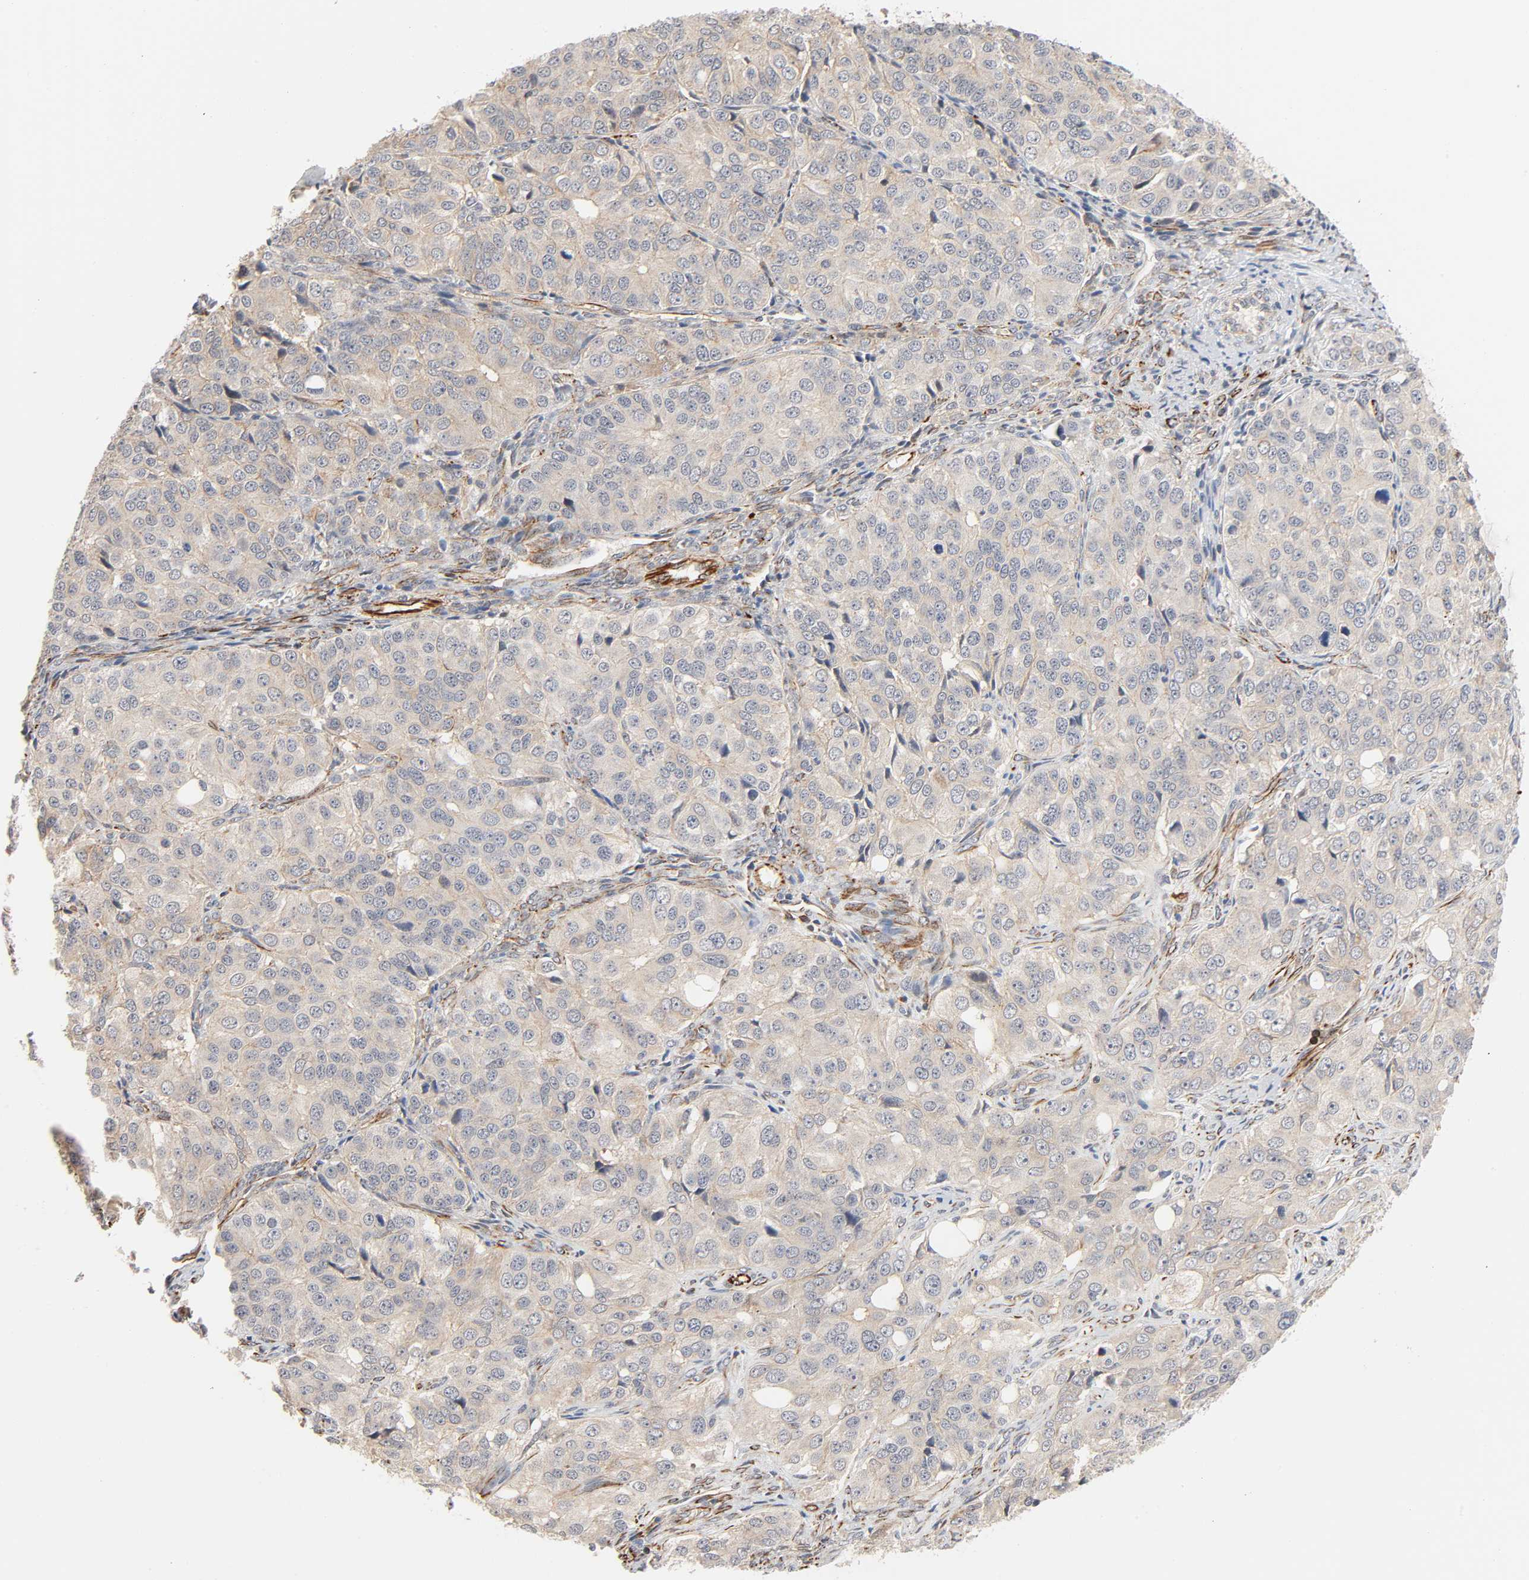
{"staining": {"intensity": "weak", "quantity": ">75%", "location": "cytoplasmic/membranous"}, "tissue": "ovarian cancer", "cell_type": "Tumor cells", "image_type": "cancer", "snomed": [{"axis": "morphology", "description": "Carcinoma, endometroid"}, {"axis": "topography", "description": "Ovary"}], "caption": "This photomicrograph reveals endometroid carcinoma (ovarian) stained with IHC to label a protein in brown. The cytoplasmic/membranous of tumor cells show weak positivity for the protein. Nuclei are counter-stained blue.", "gene": "REEP6", "patient": {"sex": "female", "age": 51}}